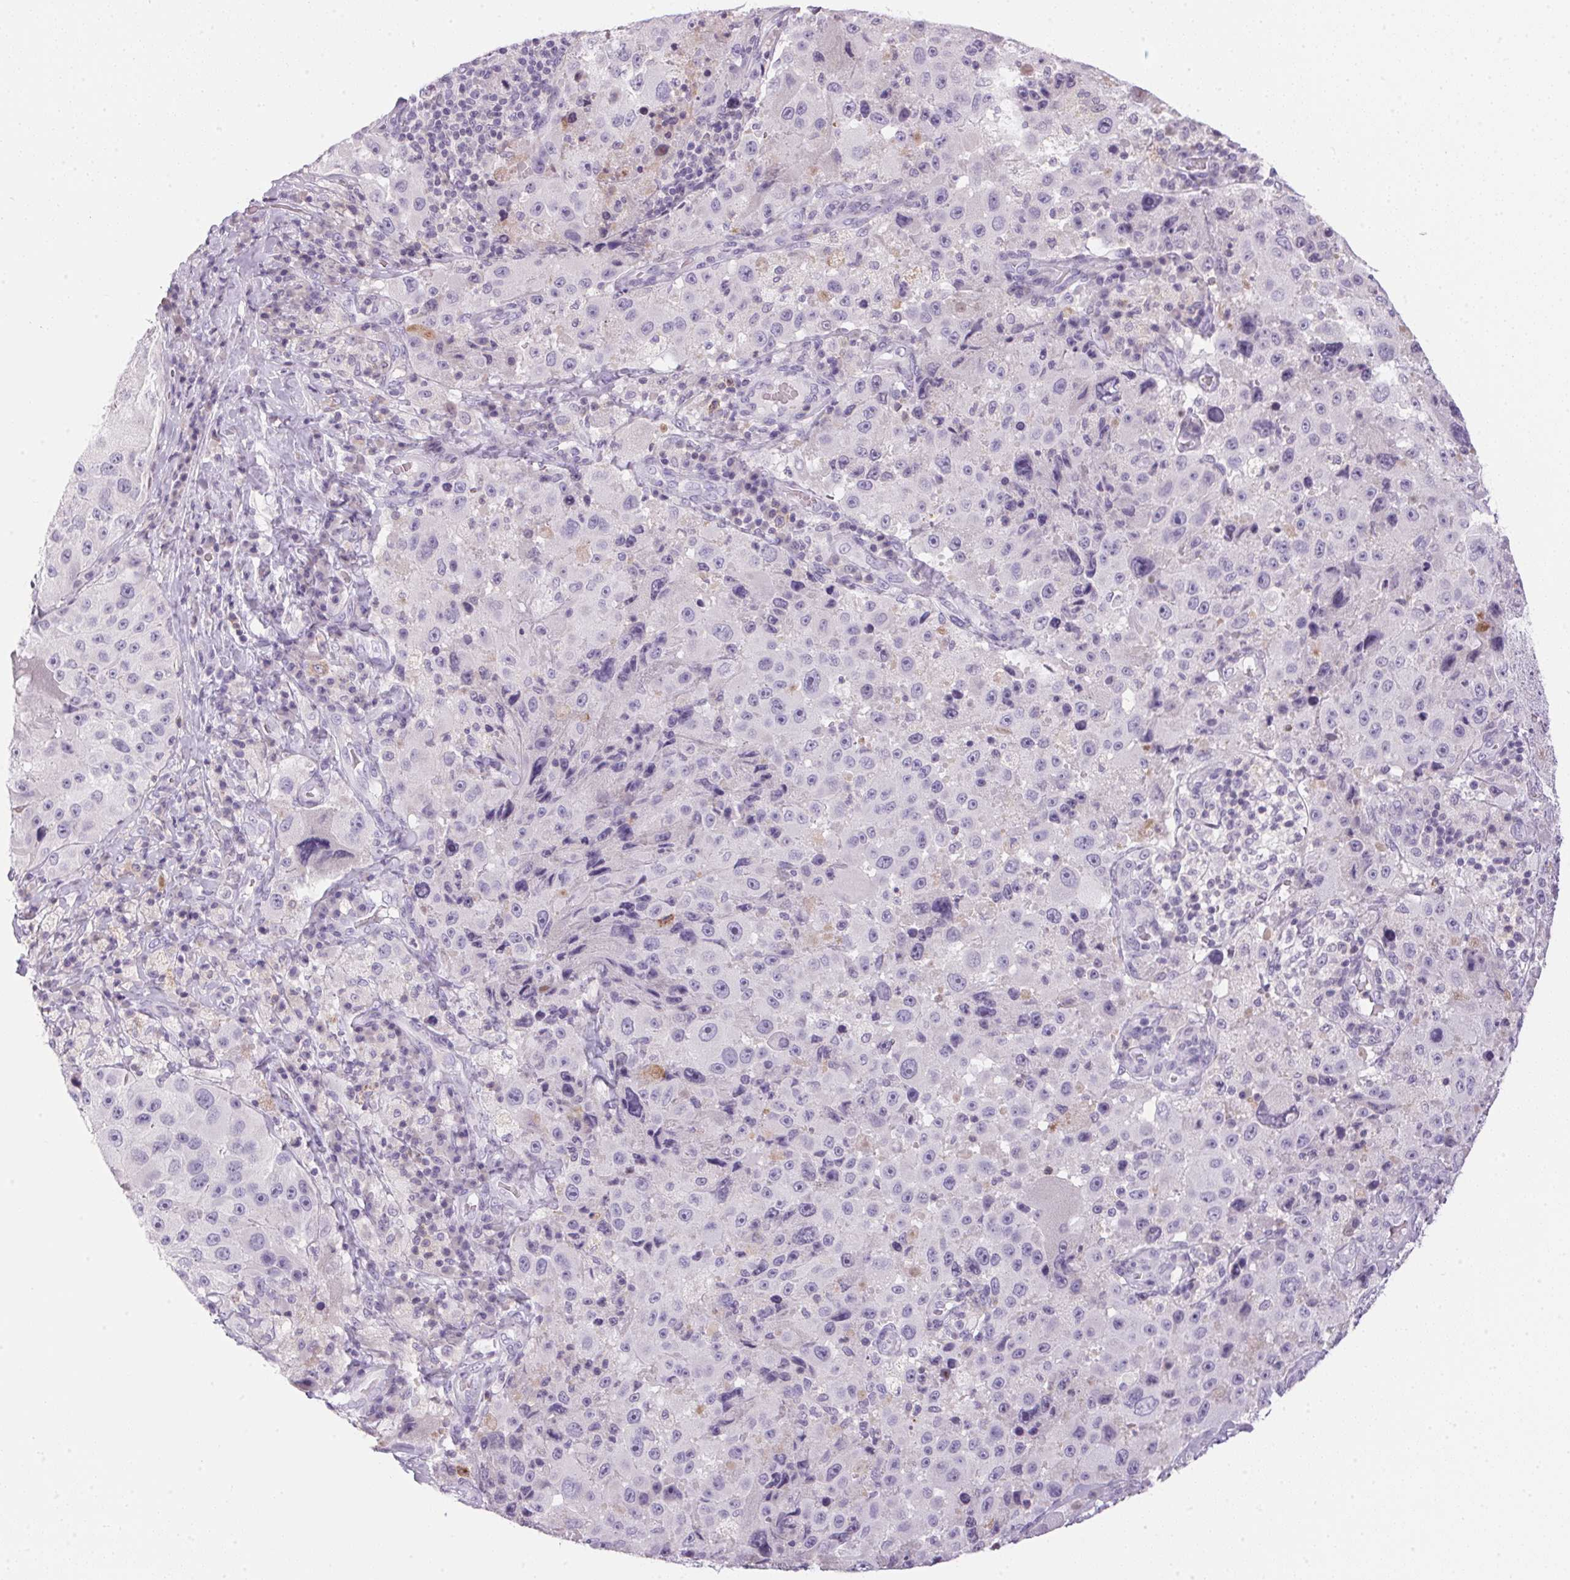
{"staining": {"intensity": "negative", "quantity": "none", "location": "none"}, "tissue": "melanoma", "cell_type": "Tumor cells", "image_type": "cancer", "snomed": [{"axis": "morphology", "description": "Malignant melanoma, Metastatic site"}, {"axis": "topography", "description": "Lymph node"}], "caption": "Tumor cells are negative for brown protein staining in melanoma.", "gene": "ECPAS", "patient": {"sex": "male", "age": 62}}